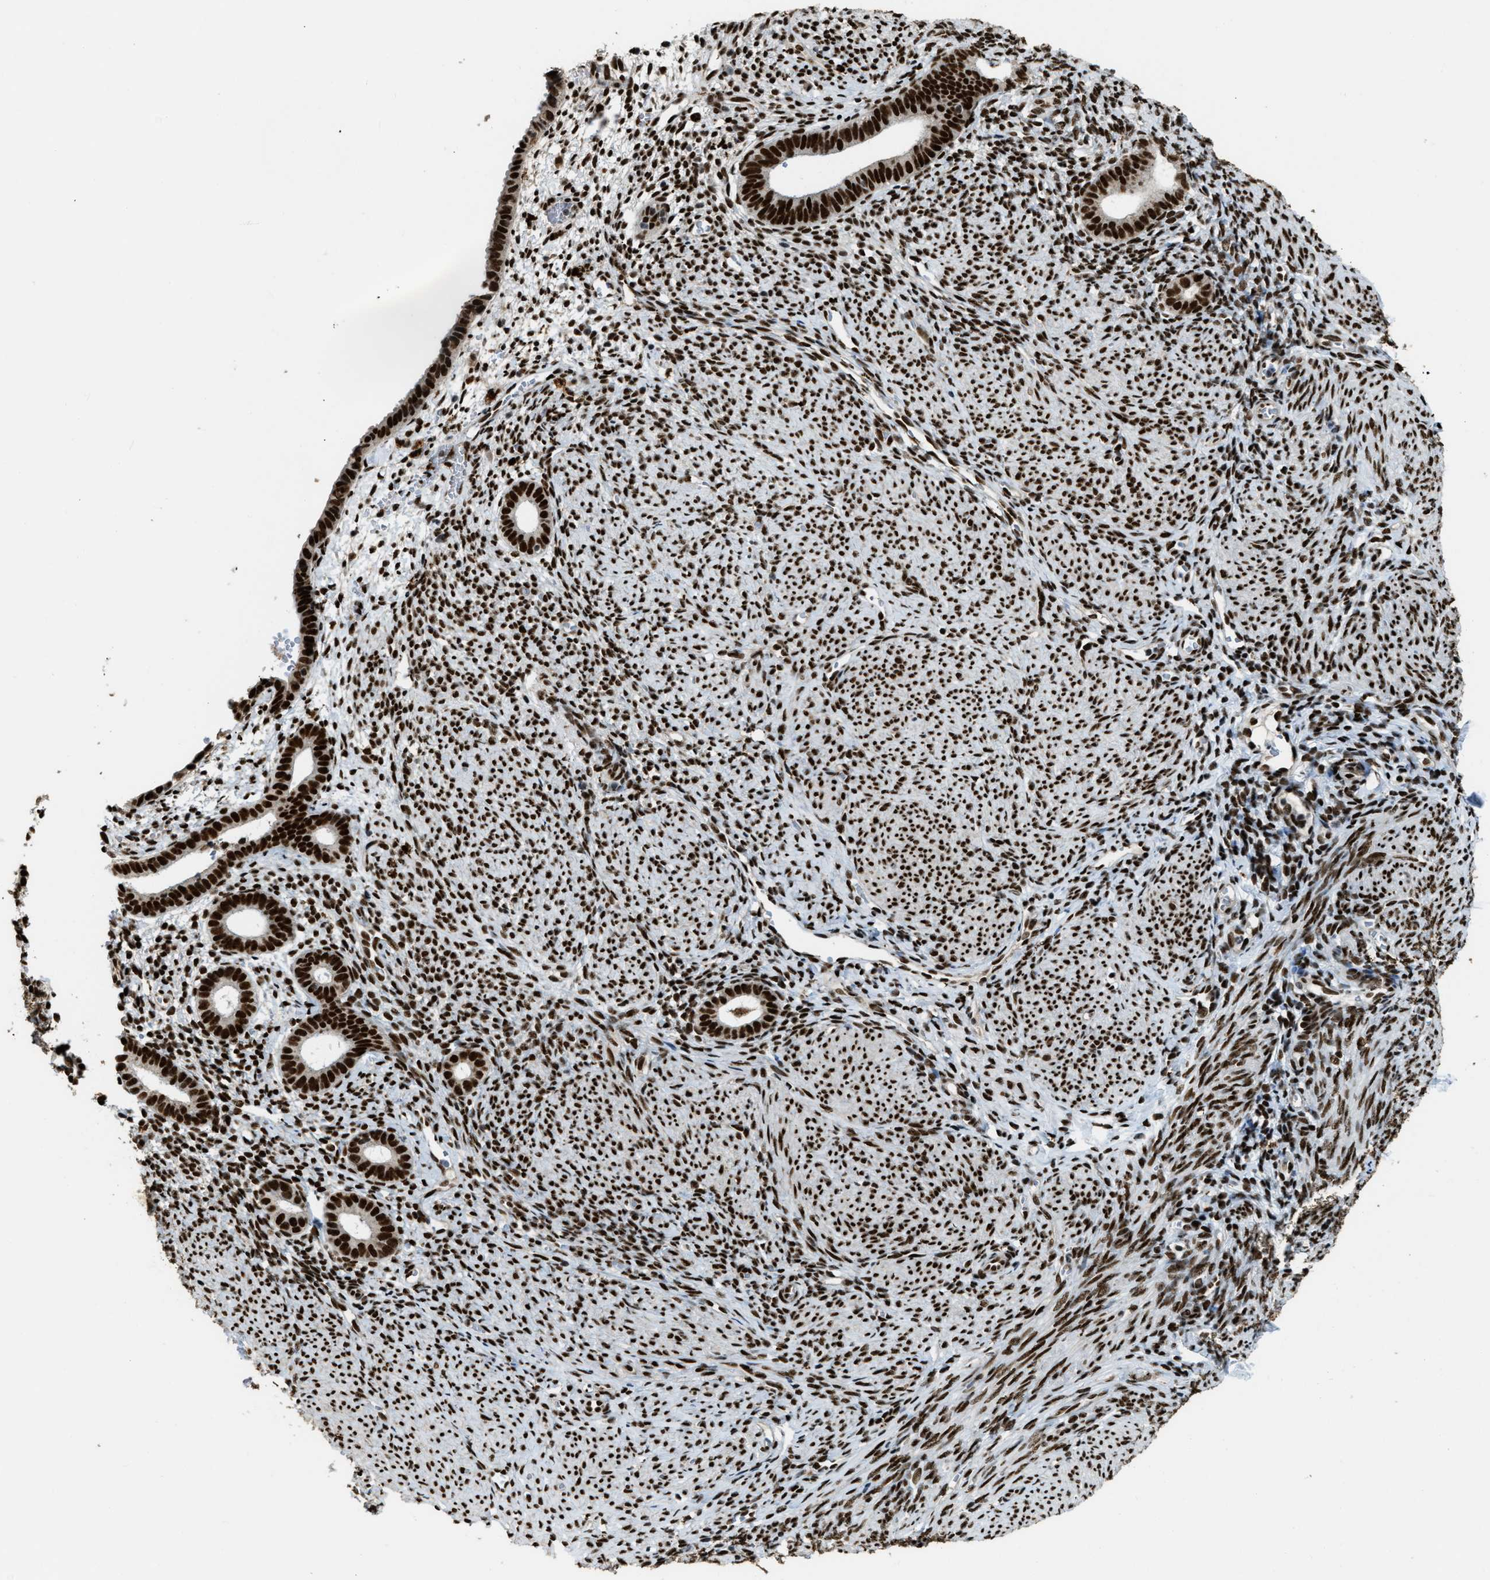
{"staining": {"intensity": "strong", "quantity": ">75%", "location": "nuclear"}, "tissue": "endometrium", "cell_type": "Cells in endometrial stroma", "image_type": "normal", "snomed": [{"axis": "morphology", "description": "Normal tissue, NOS"}, {"axis": "morphology", "description": "Adenocarcinoma, NOS"}, {"axis": "topography", "description": "Endometrium"}], "caption": "The histopathology image displays staining of unremarkable endometrium, revealing strong nuclear protein staining (brown color) within cells in endometrial stroma.", "gene": "NUMA1", "patient": {"sex": "female", "age": 57}}